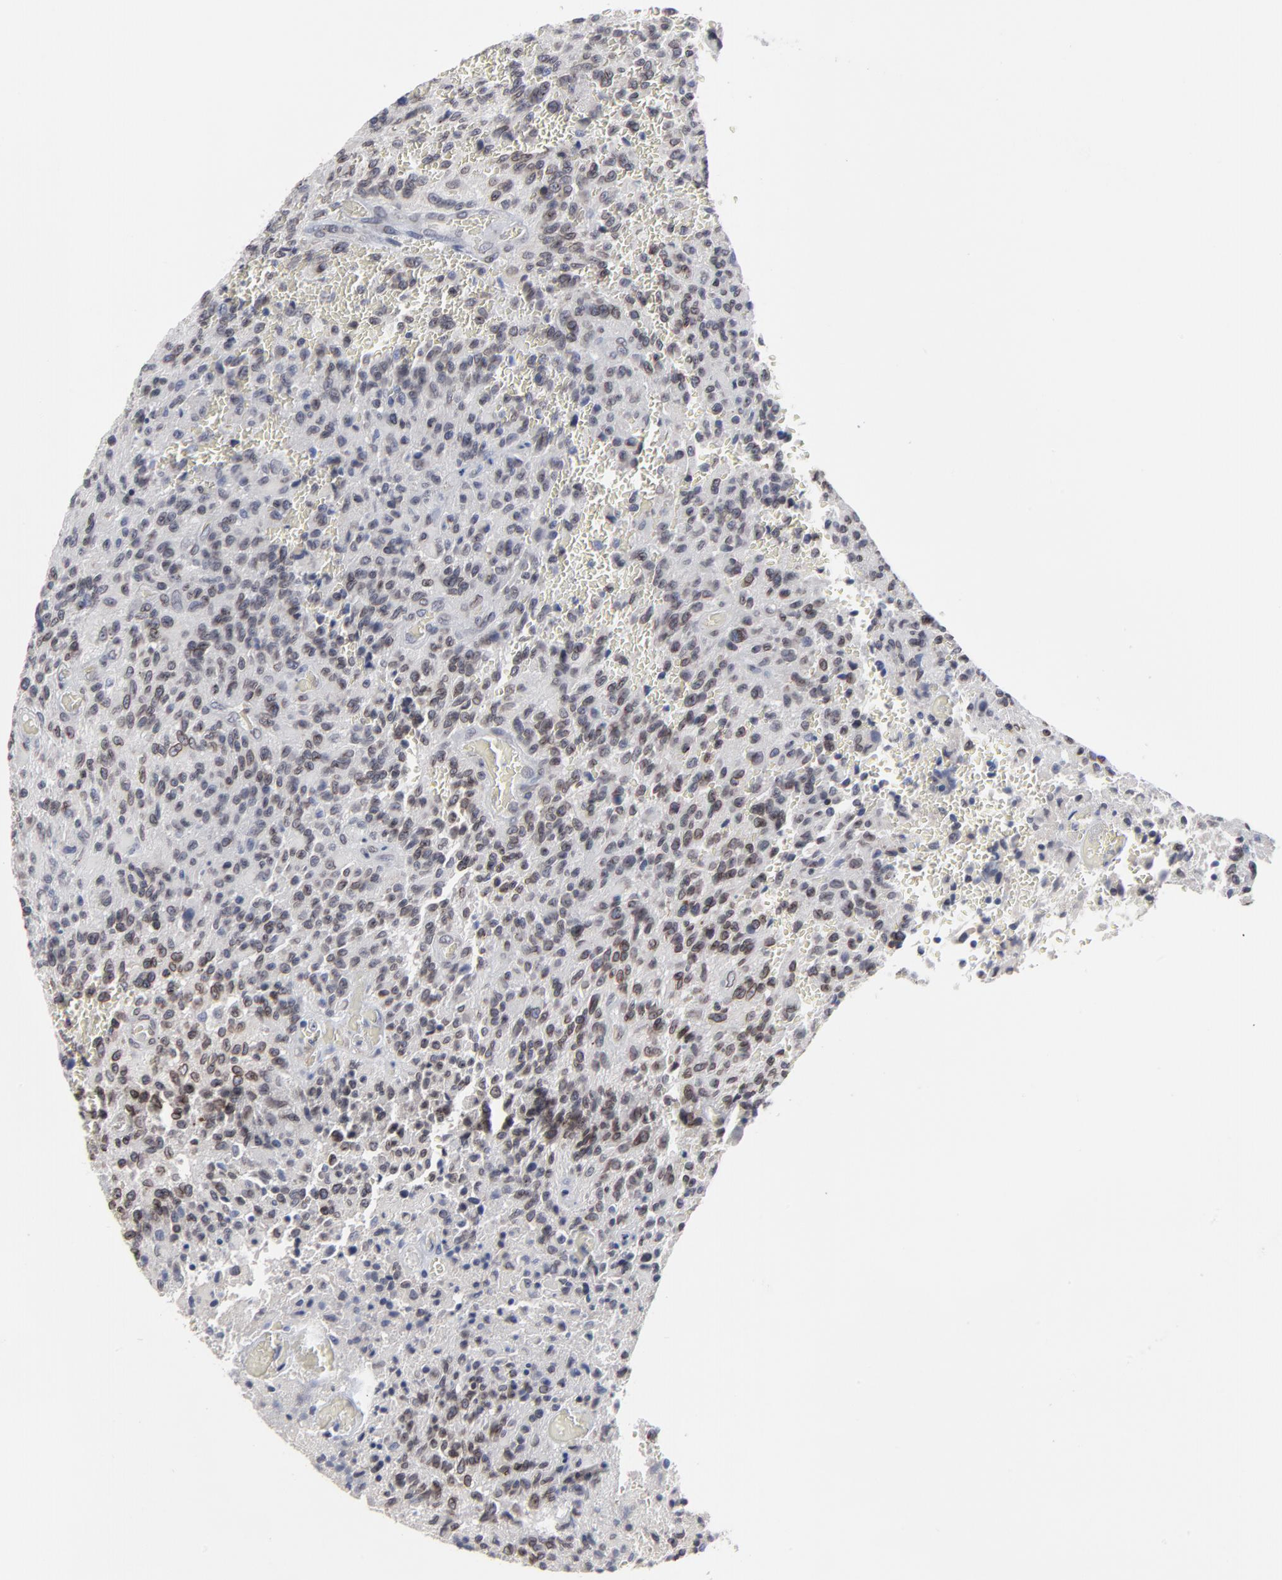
{"staining": {"intensity": "moderate", "quantity": ">75%", "location": "cytoplasmic/membranous,nuclear"}, "tissue": "glioma", "cell_type": "Tumor cells", "image_type": "cancer", "snomed": [{"axis": "morphology", "description": "Normal tissue, NOS"}, {"axis": "morphology", "description": "Glioma, malignant, High grade"}, {"axis": "topography", "description": "Cerebral cortex"}], "caption": "Tumor cells reveal medium levels of moderate cytoplasmic/membranous and nuclear positivity in about >75% of cells in human malignant glioma (high-grade).", "gene": "SYNE2", "patient": {"sex": "male", "age": 56}}